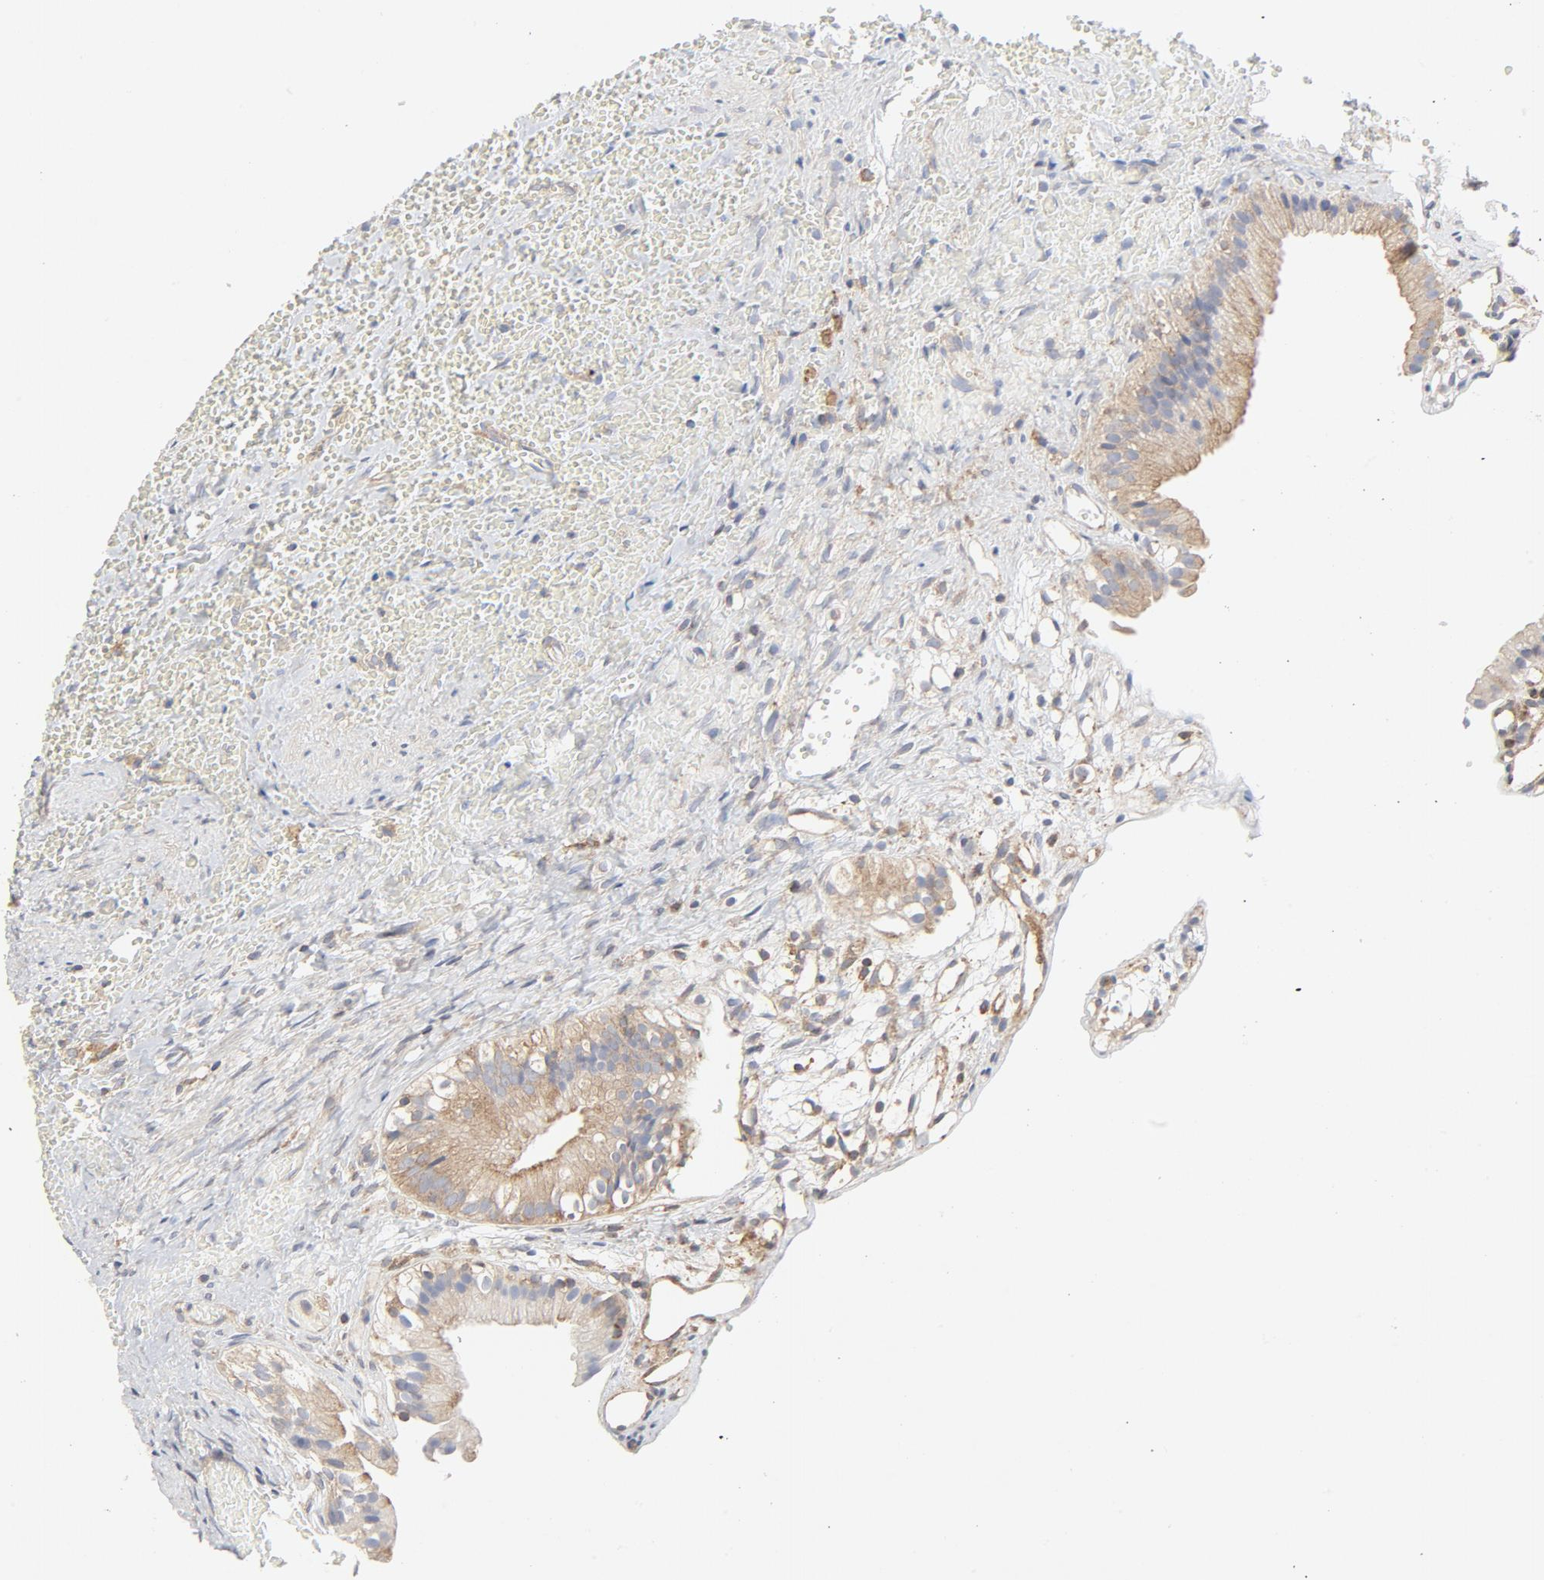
{"staining": {"intensity": "moderate", "quantity": ">75%", "location": "cytoplasmic/membranous"}, "tissue": "gallbladder", "cell_type": "Glandular cells", "image_type": "normal", "snomed": [{"axis": "morphology", "description": "Normal tissue, NOS"}, {"axis": "topography", "description": "Gallbladder"}], "caption": "Normal gallbladder demonstrates moderate cytoplasmic/membranous expression in approximately >75% of glandular cells.", "gene": "RABEP1", "patient": {"sex": "male", "age": 65}}